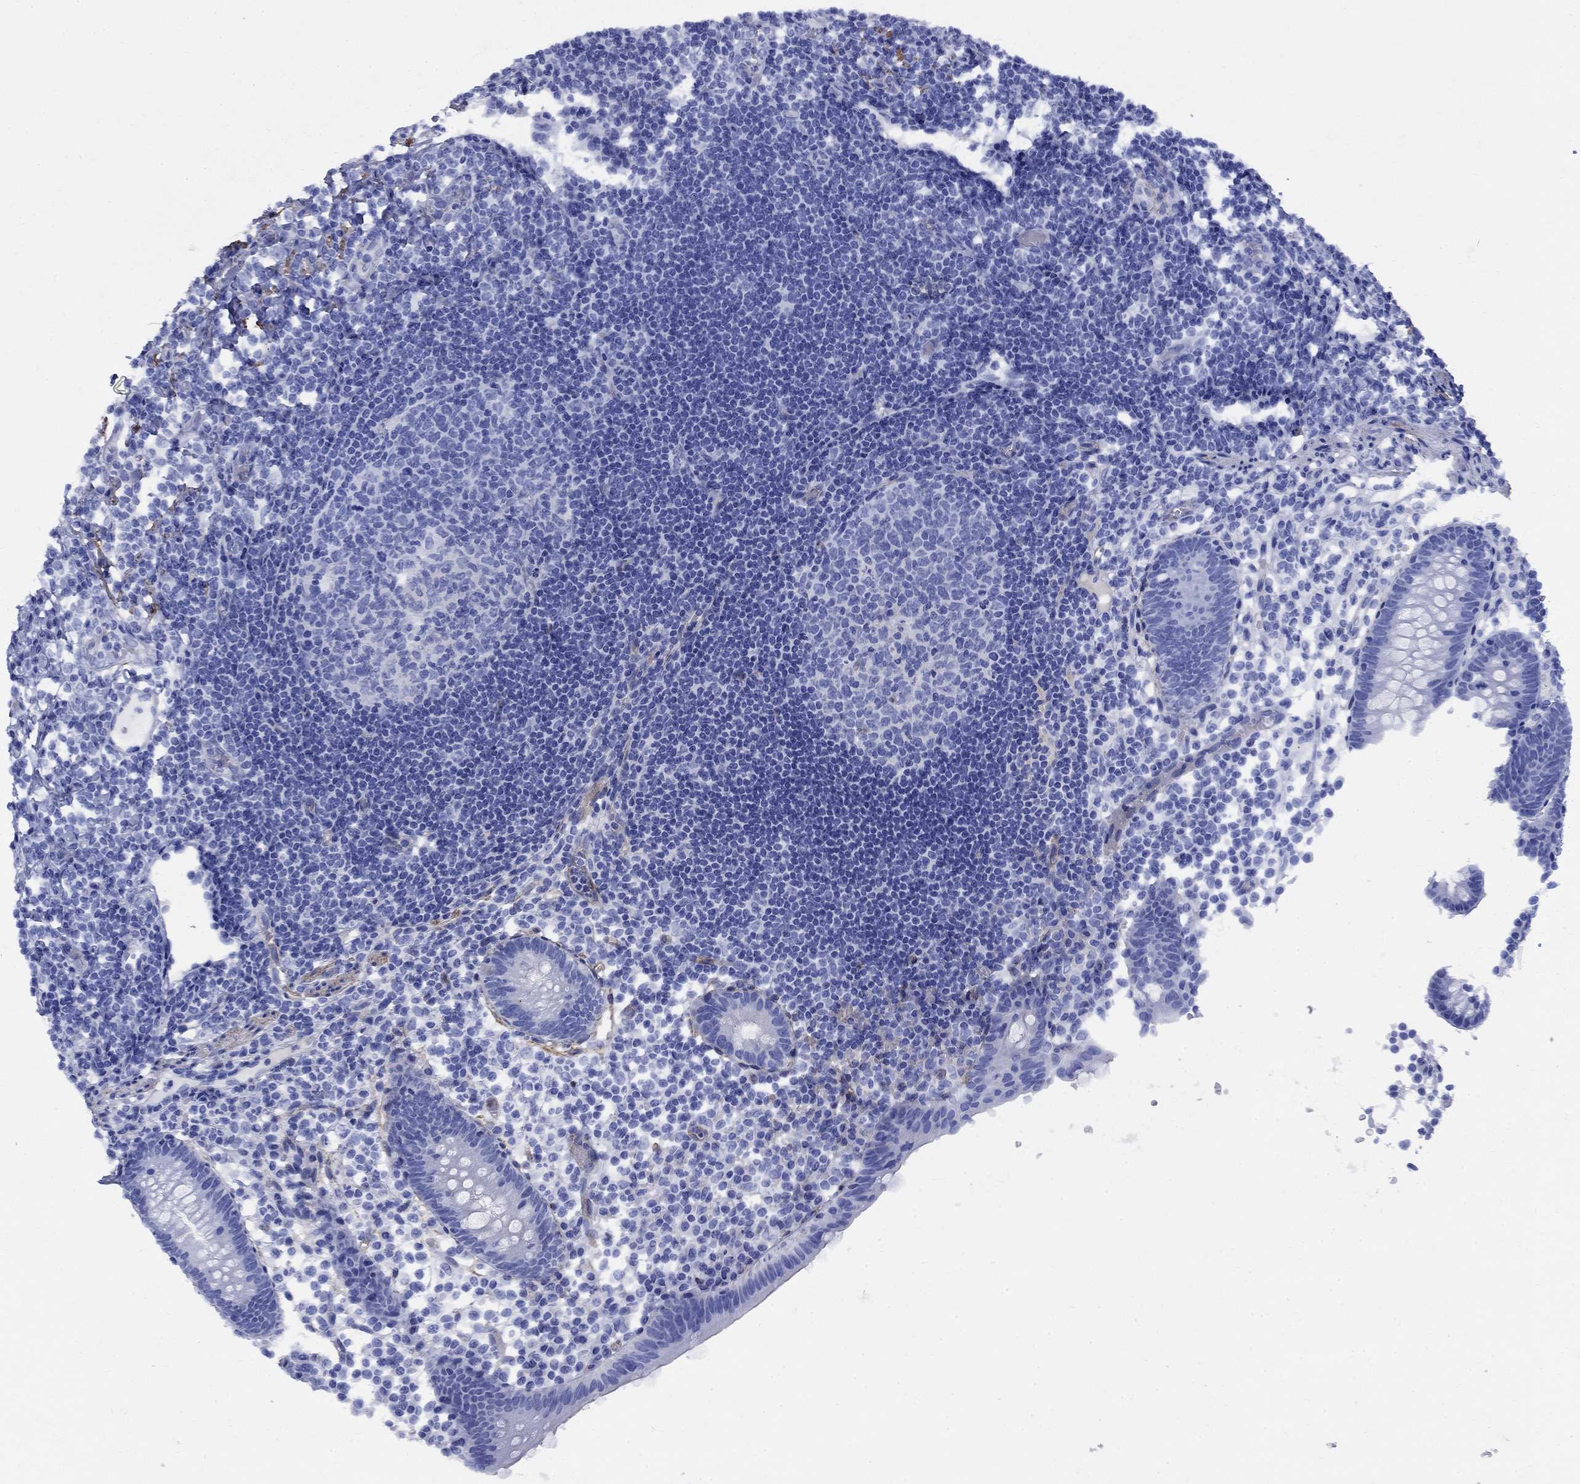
{"staining": {"intensity": "negative", "quantity": "none", "location": "none"}, "tissue": "appendix", "cell_type": "Glandular cells", "image_type": "normal", "snomed": [{"axis": "morphology", "description": "Normal tissue, NOS"}, {"axis": "topography", "description": "Appendix"}], "caption": "Human appendix stained for a protein using immunohistochemistry (IHC) exhibits no expression in glandular cells.", "gene": "VTN", "patient": {"sex": "female", "age": 40}}